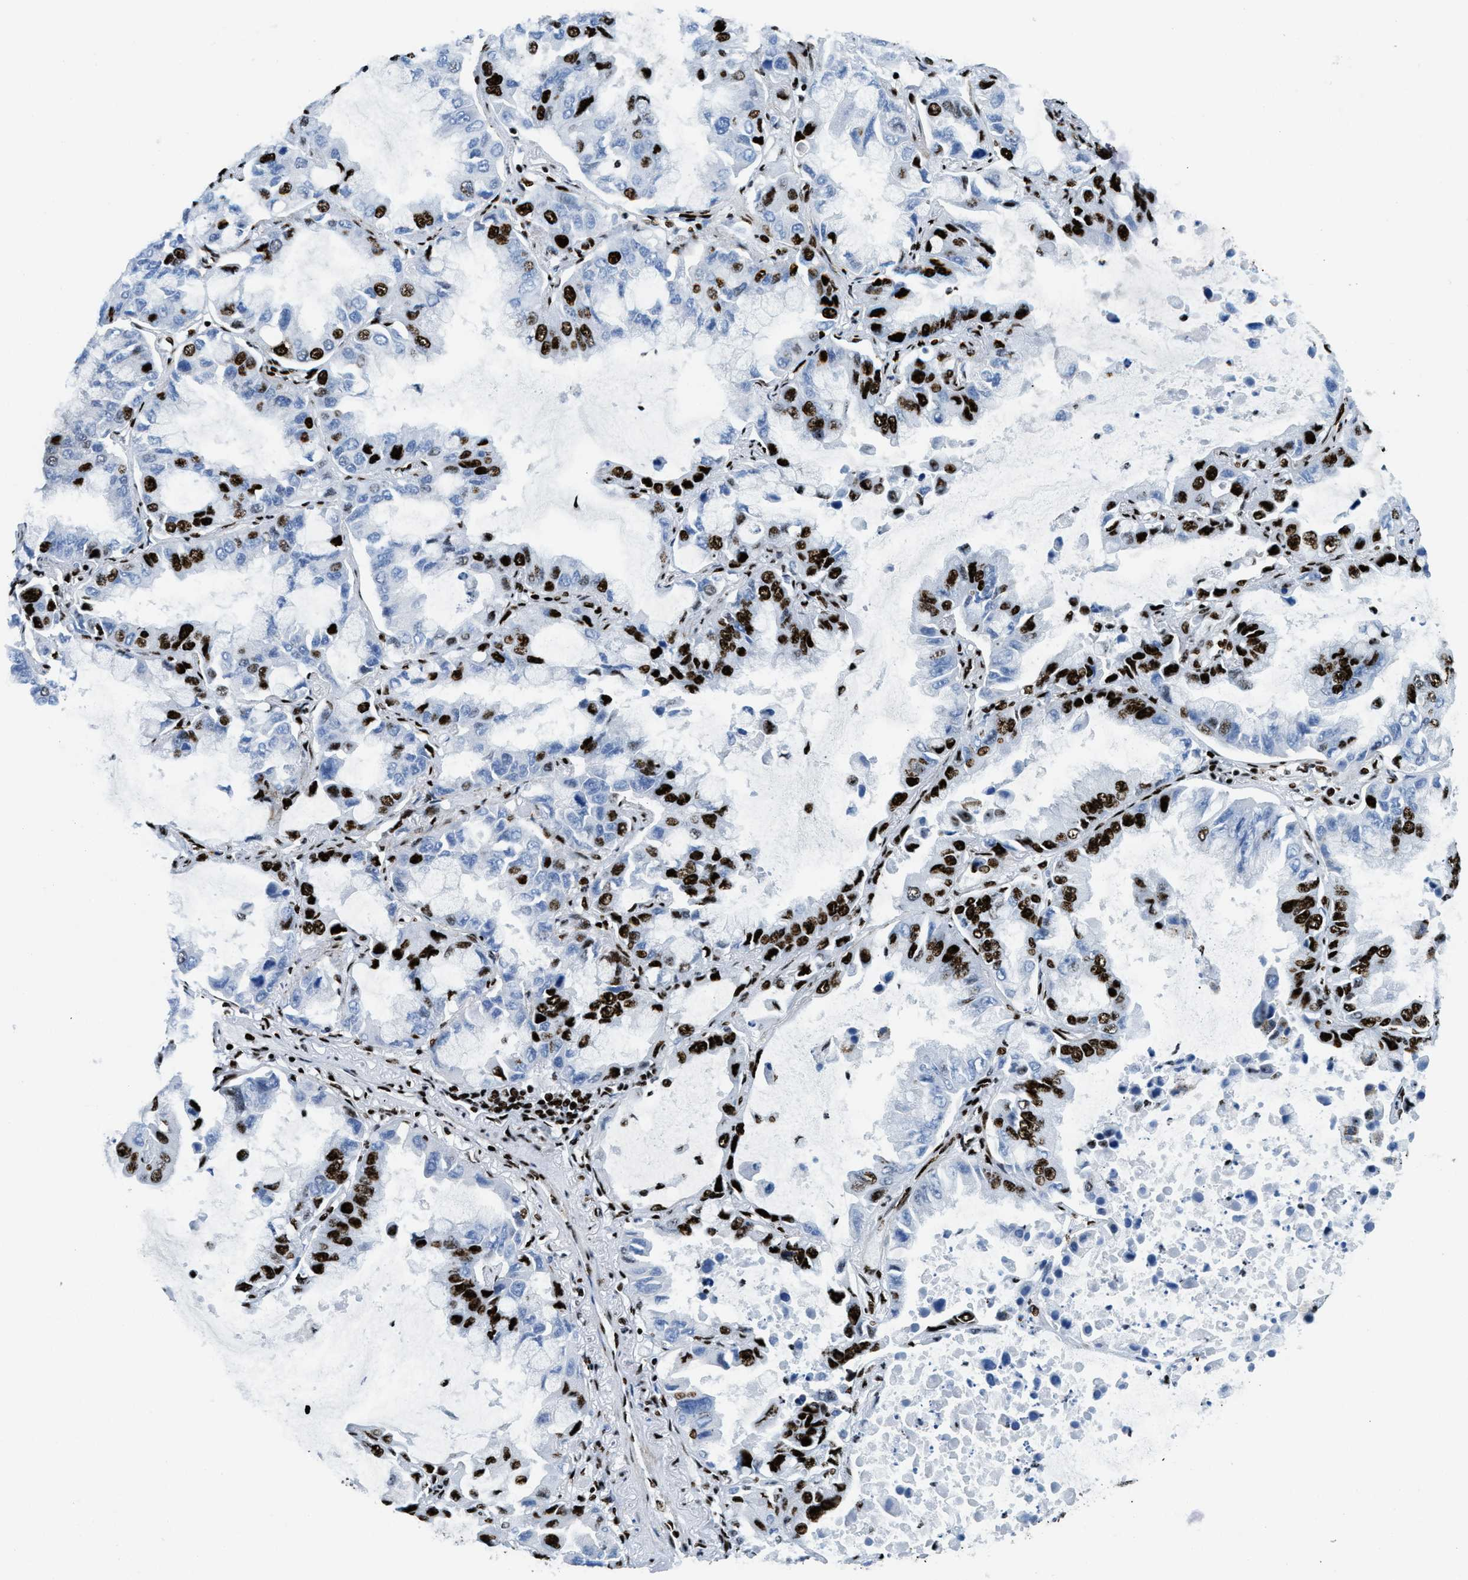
{"staining": {"intensity": "strong", "quantity": "25%-75%", "location": "nuclear"}, "tissue": "lung cancer", "cell_type": "Tumor cells", "image_type": "cancer", "snomed": [{"axis": "morphology", "description": "Adenocarcinoma, NOS"}, {"axis": "topography", "description": "Lung"}], "caption": "Lung cancer tissue displays strong nuclear staining in approximately 25%-75% of tumor cells The protein is shown in brown color, while the nuclei are stained blue.", "gene": "NONO", "patient": {"sex": "male", "age": 64}}